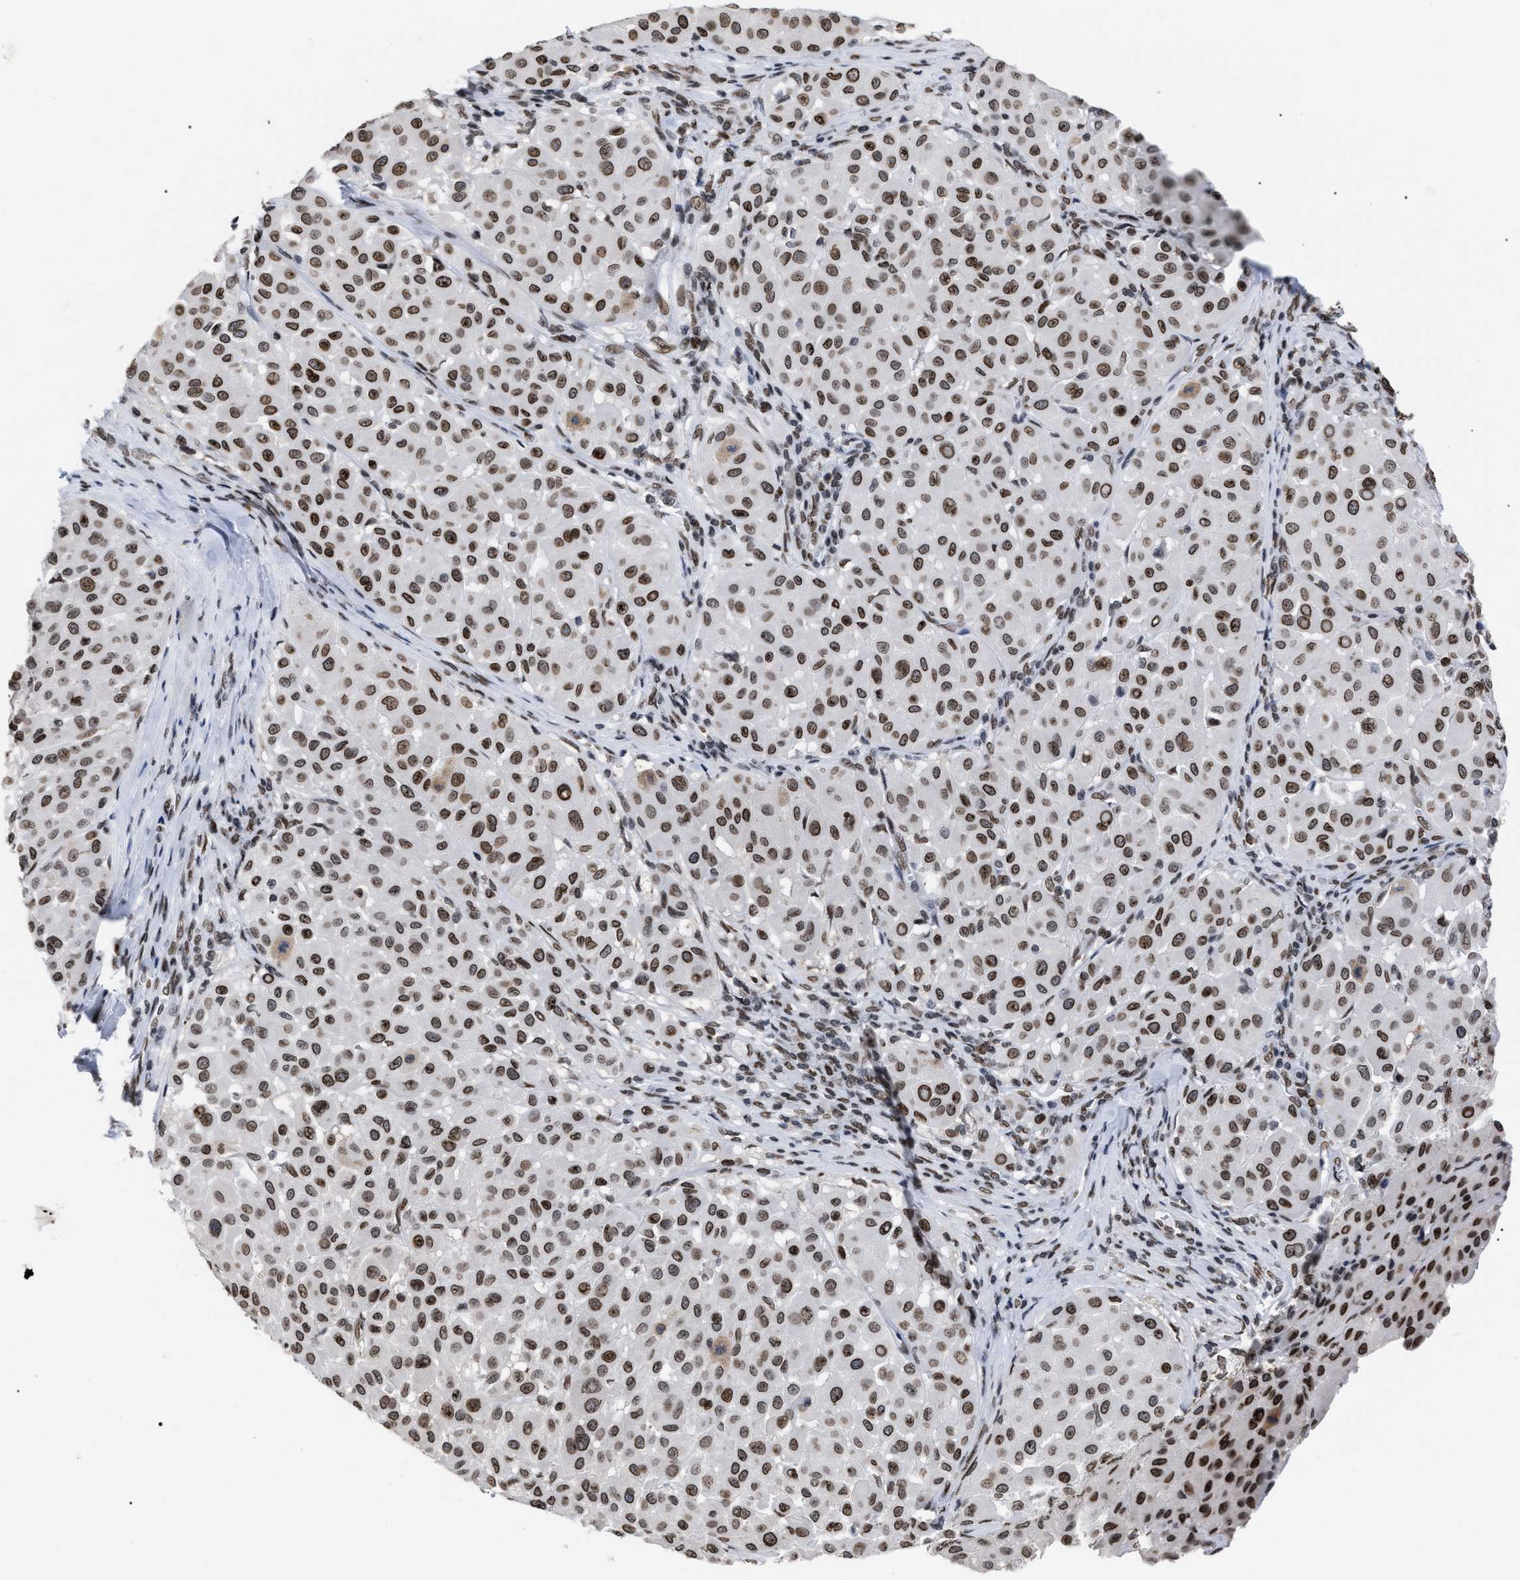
{"staining": {"intensity": "moderate", "quantity": ">75%", "location": "cytoplasmic/membranous,nuclear"}, "tissue": "melanoma", "cell_type": "Tumor cells", "image_type": "cancer", "snomed": [{"axis": "morphology", "description": "Malignant melanoma, Metastatic site"}, {"axis": "topography", "description": "Soft tissue"}], "caption": "Immunohistochemistry photomicrograph of melanoma stained for a protein (brown), which displays medium levels of moderate cytoplasmic/membranous and nuclear expression in about >75% of tumor cells.", "gene": "TPR", "patient": {"sex": "male", "age": 41}}